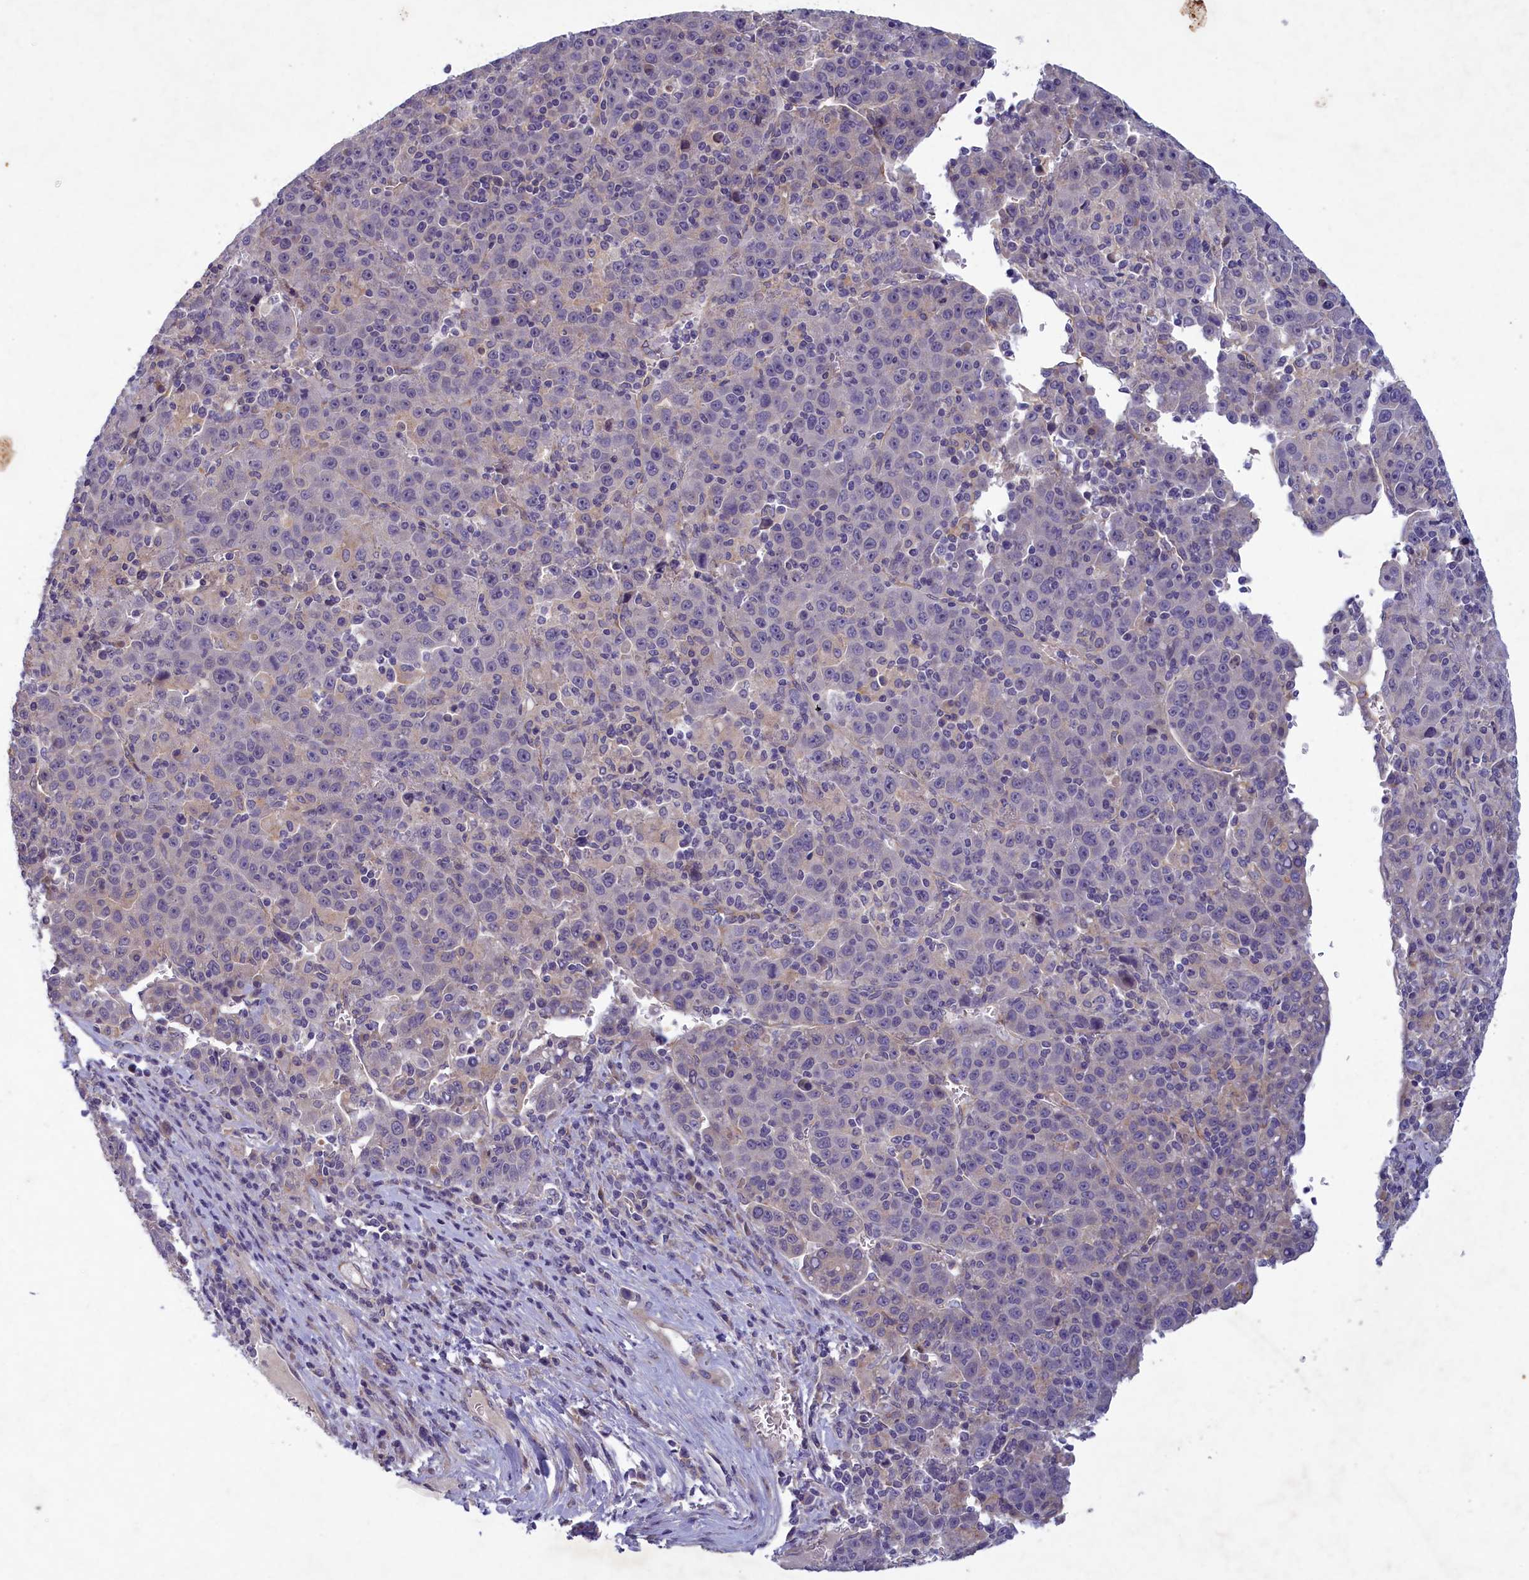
{"staining": {"intensity": "negative", "quantity": "none", "location": "none"}, "tissue": "liver cancer", "cell_type": "Tumor cells", "image_type": "cancer", "snomed": [{"axis": "morphology", "description": "Carcinoma, Hepatocellular, NOS"}, {"axis": "topography", "description": "Liver"}], "caption": "High magnification brightfield microscopy of liver cancer stained with DAB (brown) and counterstained with hematoxylin (blue): tumor cells show no significant positivity.", "gene": "PLEKHG6", "patient": {"sex": "female", "age": 53}}